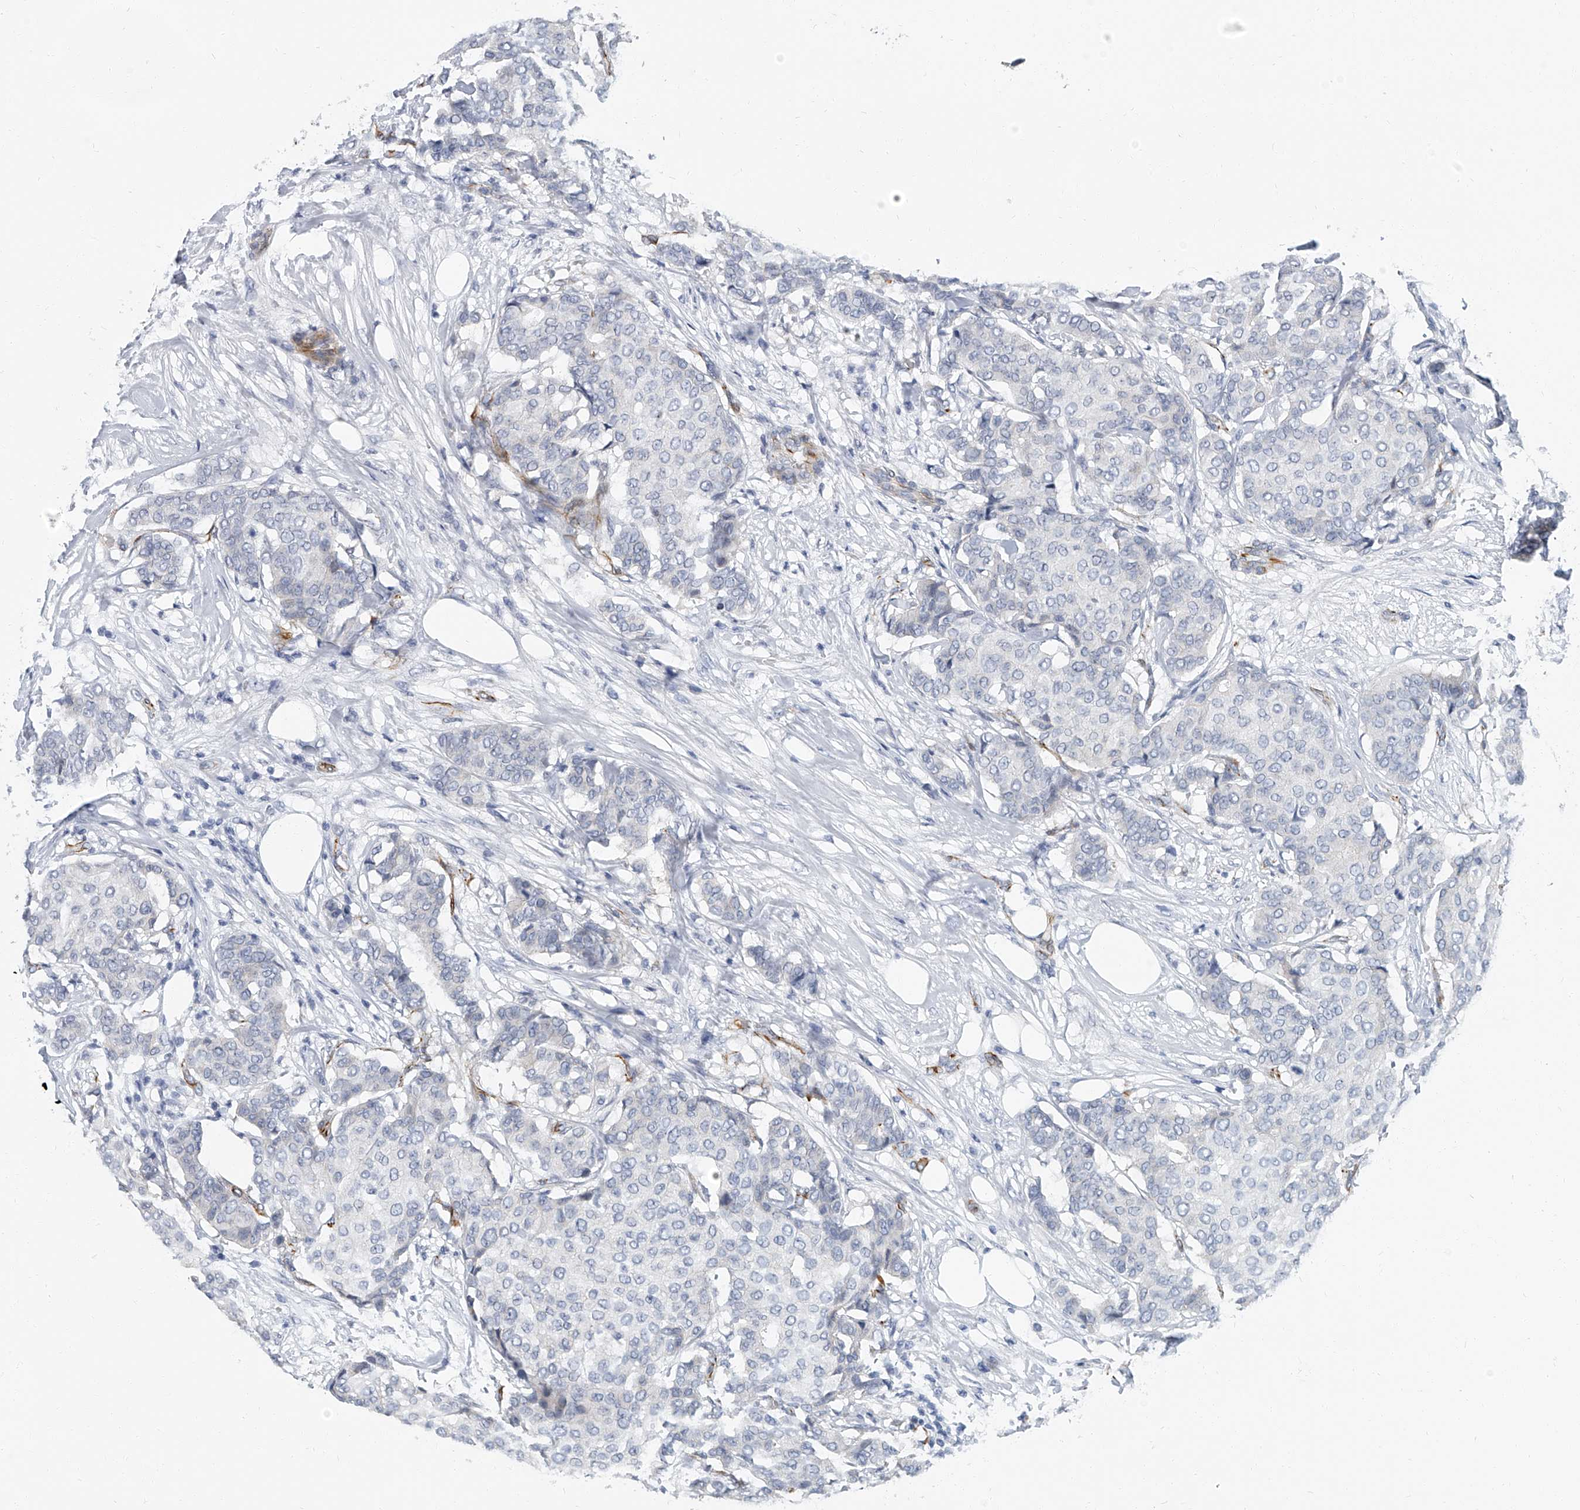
{"staining": {"intensity": "negative", "quantity": "none", "location": "none"}, "tissue": "breast cancer", "cell_type": "Tumor cells", "image_type": "cancer", "snomed": [{"axis": "morphology", "description": "Duct carcinoma"}, {"axis": "topography", "description": "Breast"}], "caption": "Immunohistochemistry of human invasive ductal carcinoma (breast) demonstrates no positivity in tumor cells. (DAB immunohistochemistry with hematoxylin counter stain).", "gene": "KIRREL1", "patient": {"sex": "female", "age": 75}}